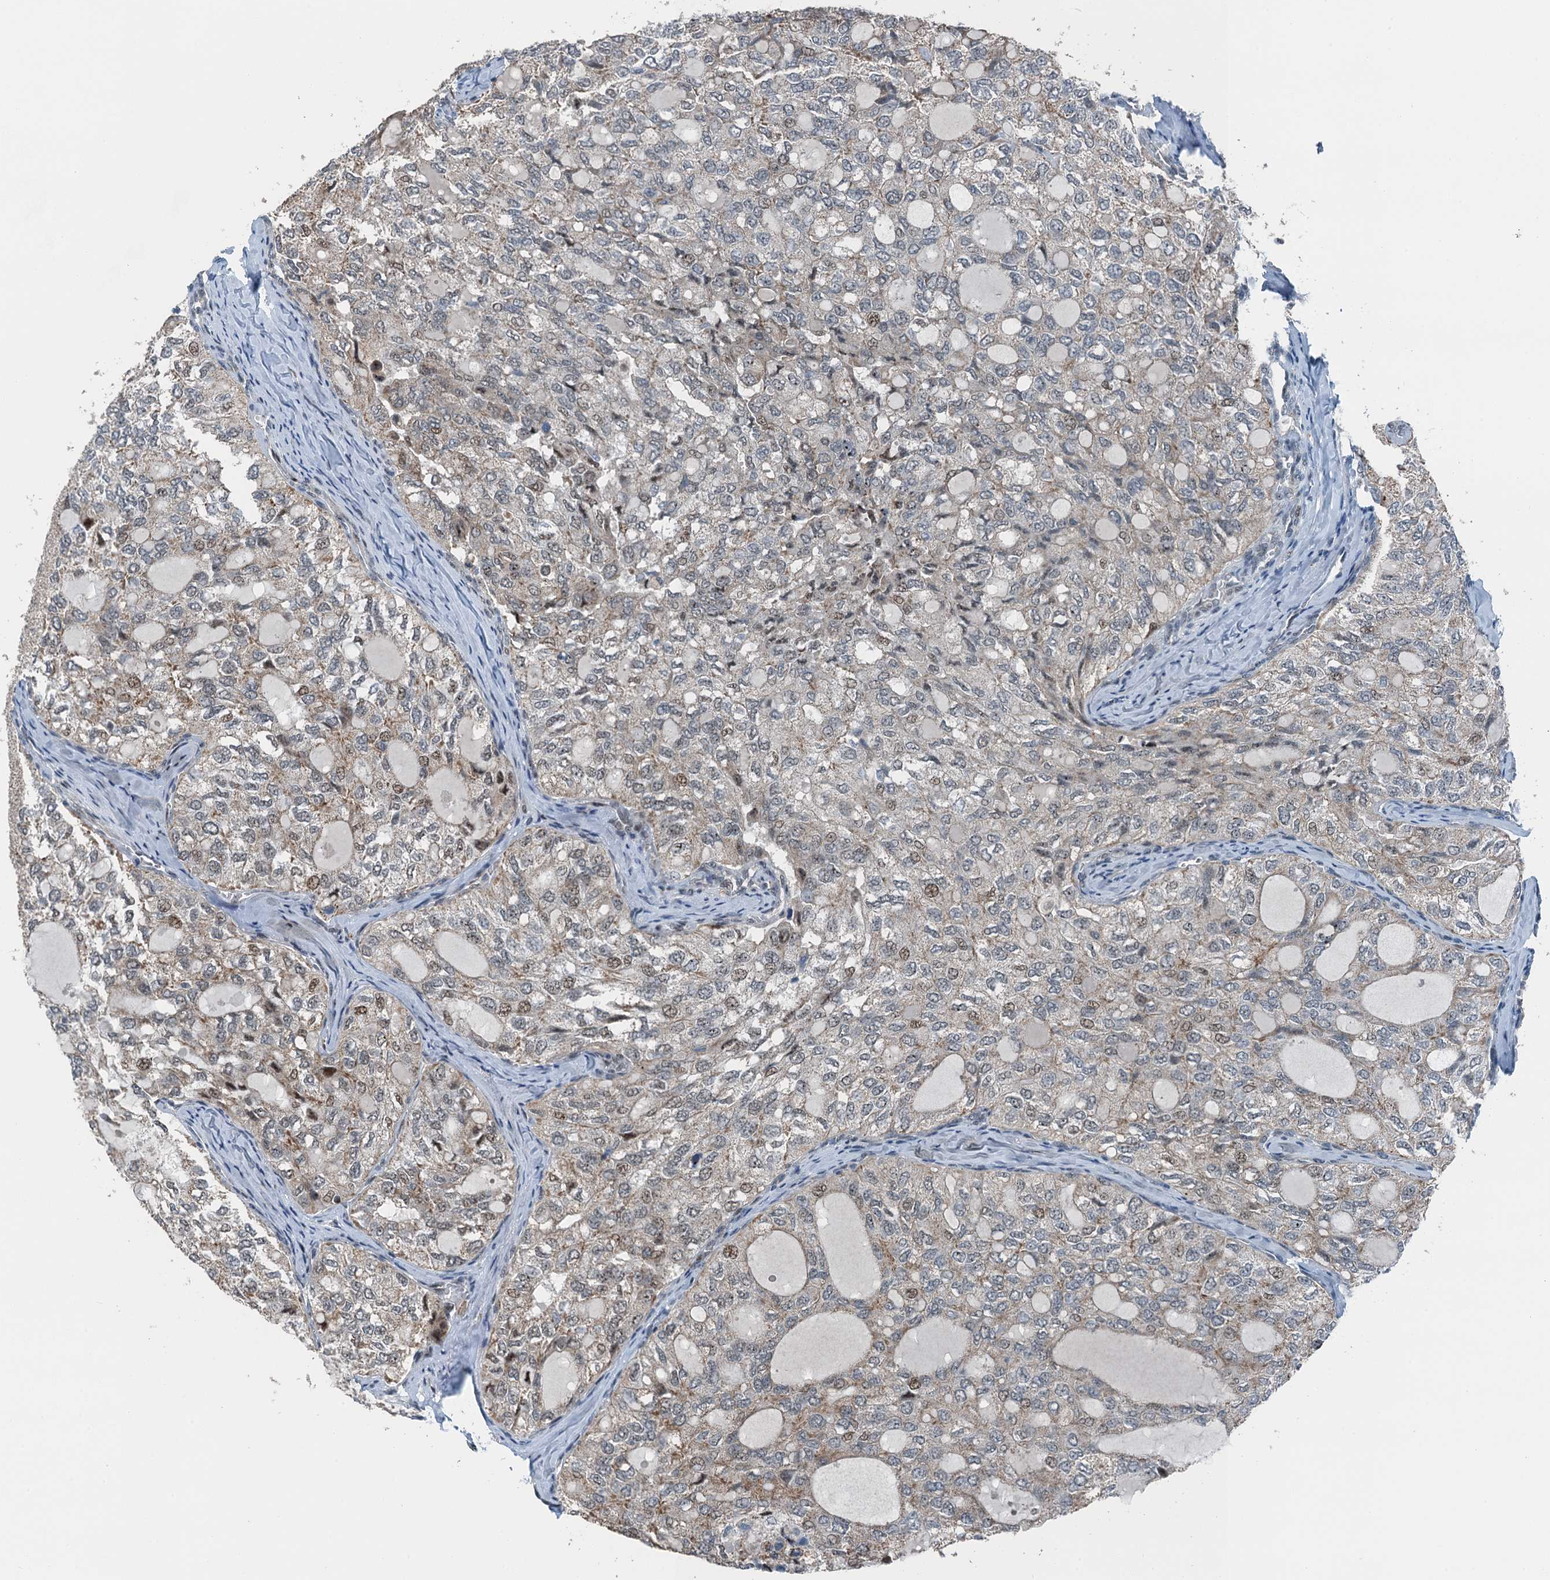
{"staining": {"intensity": "weak", "quantity": "<25%", "location": "cytoplasmic/membranous,nuclear"}, "tissue": "thyroid cancer", "cell_type": "Tumor cells", "image_type": "cancer", "snomed": [{"axis": "morphology", "description": "Follicular adenoma carcinoma, NOS"}, {"axis": "topography", "description": "Thyroid gland"}], "caption": "Thyroid follicular adenoma carcinoma was stained to show a protein in brown. There is no significant positivity in tumor cells.", "gene": "BMERB1", "patient": {"sex": "male", "age": 75}}